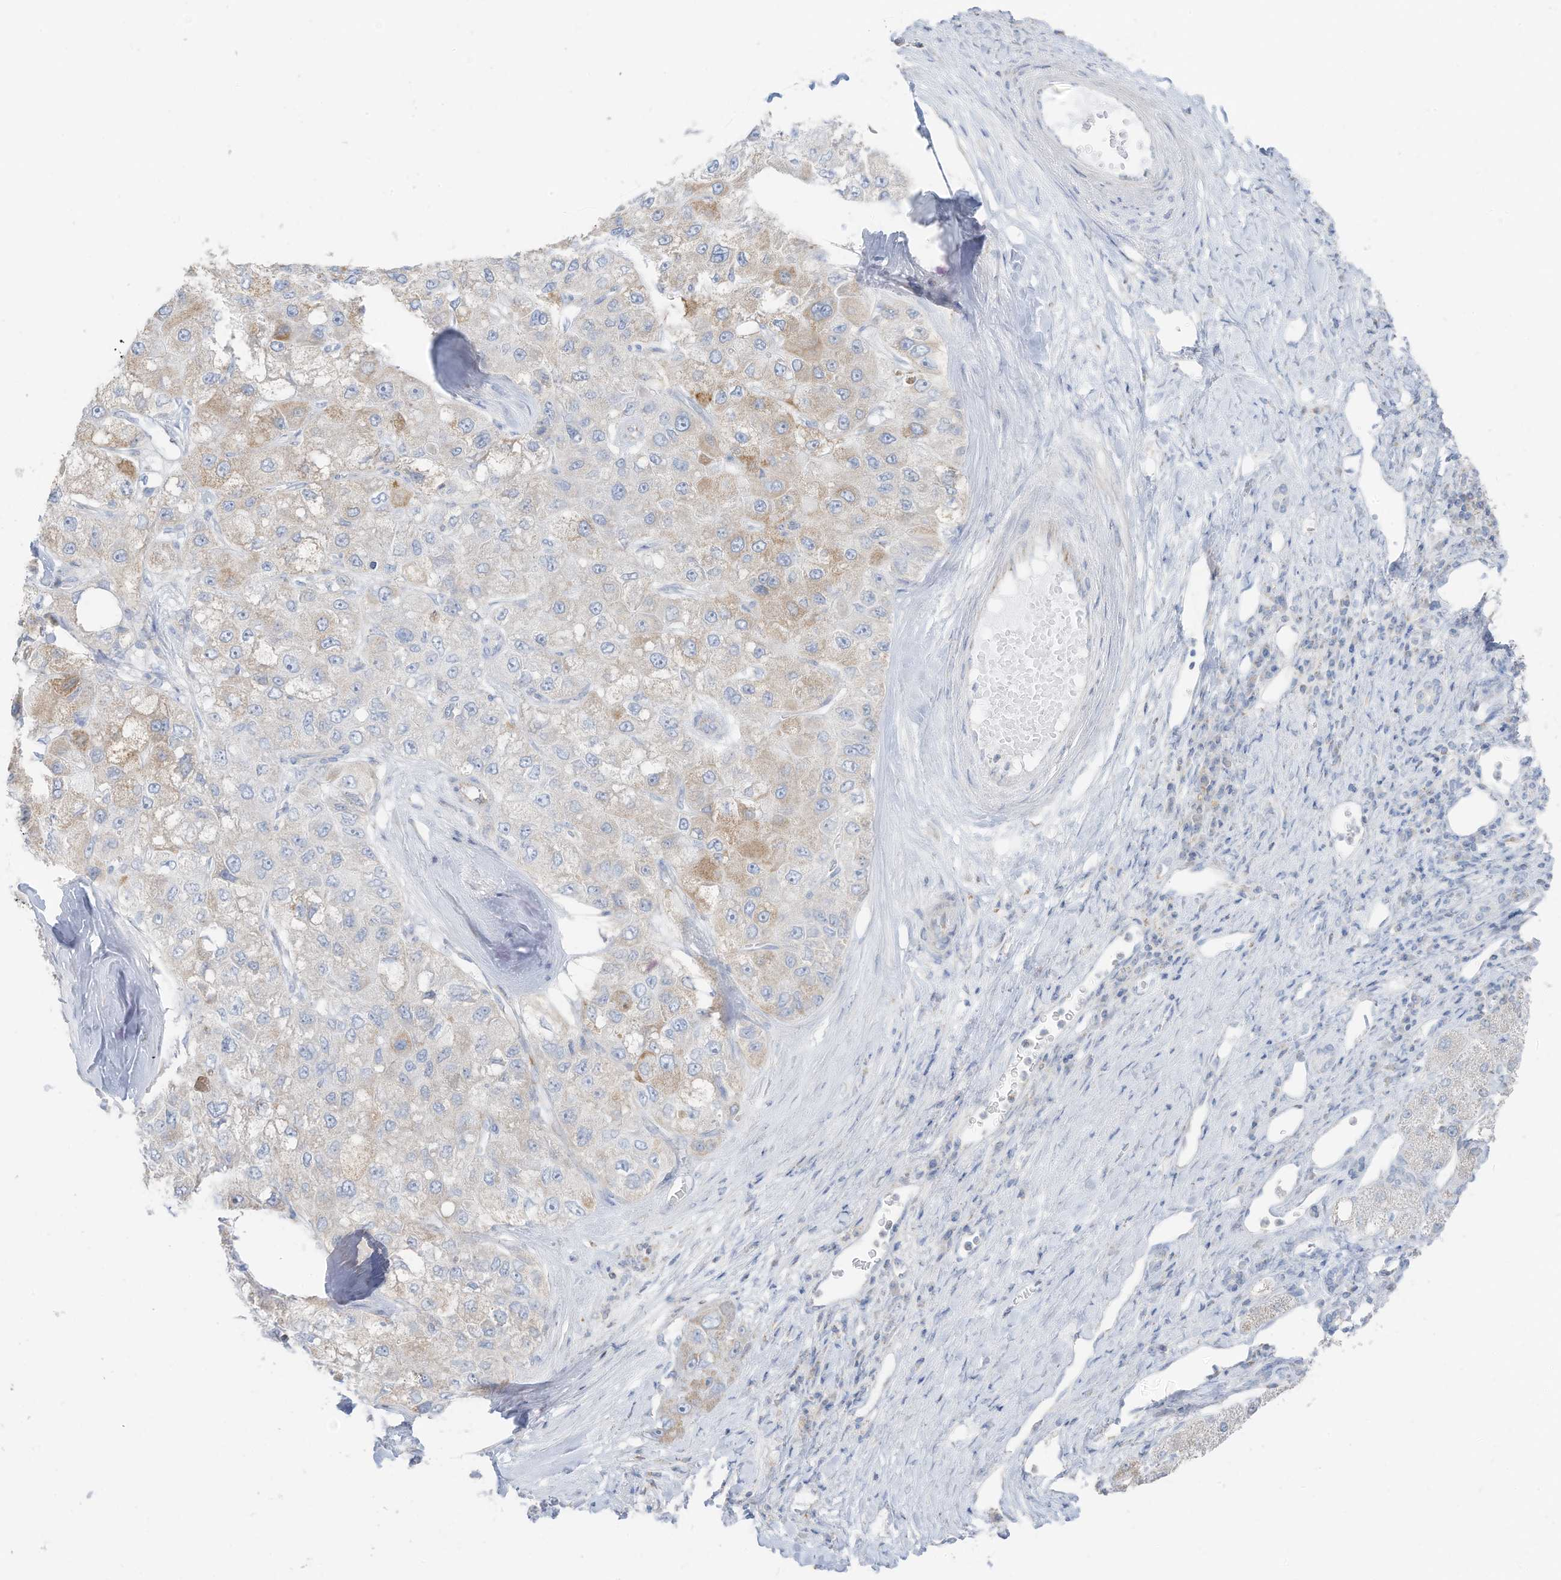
{"staining": {"intensity": "weak", "quantity": "<25%", "location": "cytoplasmic/membranous"}, "tissue": "liver cancer", "cell_type": "Tumor cells", "image_type": "cancer", "snomed": [{"axis": "morphology", "description": "Carcinoma, Hepatocellular, NOS"}, {"axis": "topography", "description": "Liver"}], "caption": "High power microscopy histopathology image of an immunohistochemistry histopathology image of liver hepatocellular carcinoma, revealing no significant positivity in tumor cells. (DAB (3,3'-diaminobenzidine) immunohistochemistry with hematoxylin counter stain).", "gene": "ETHE1", "patient": {"sex": "male", "age": 80}}